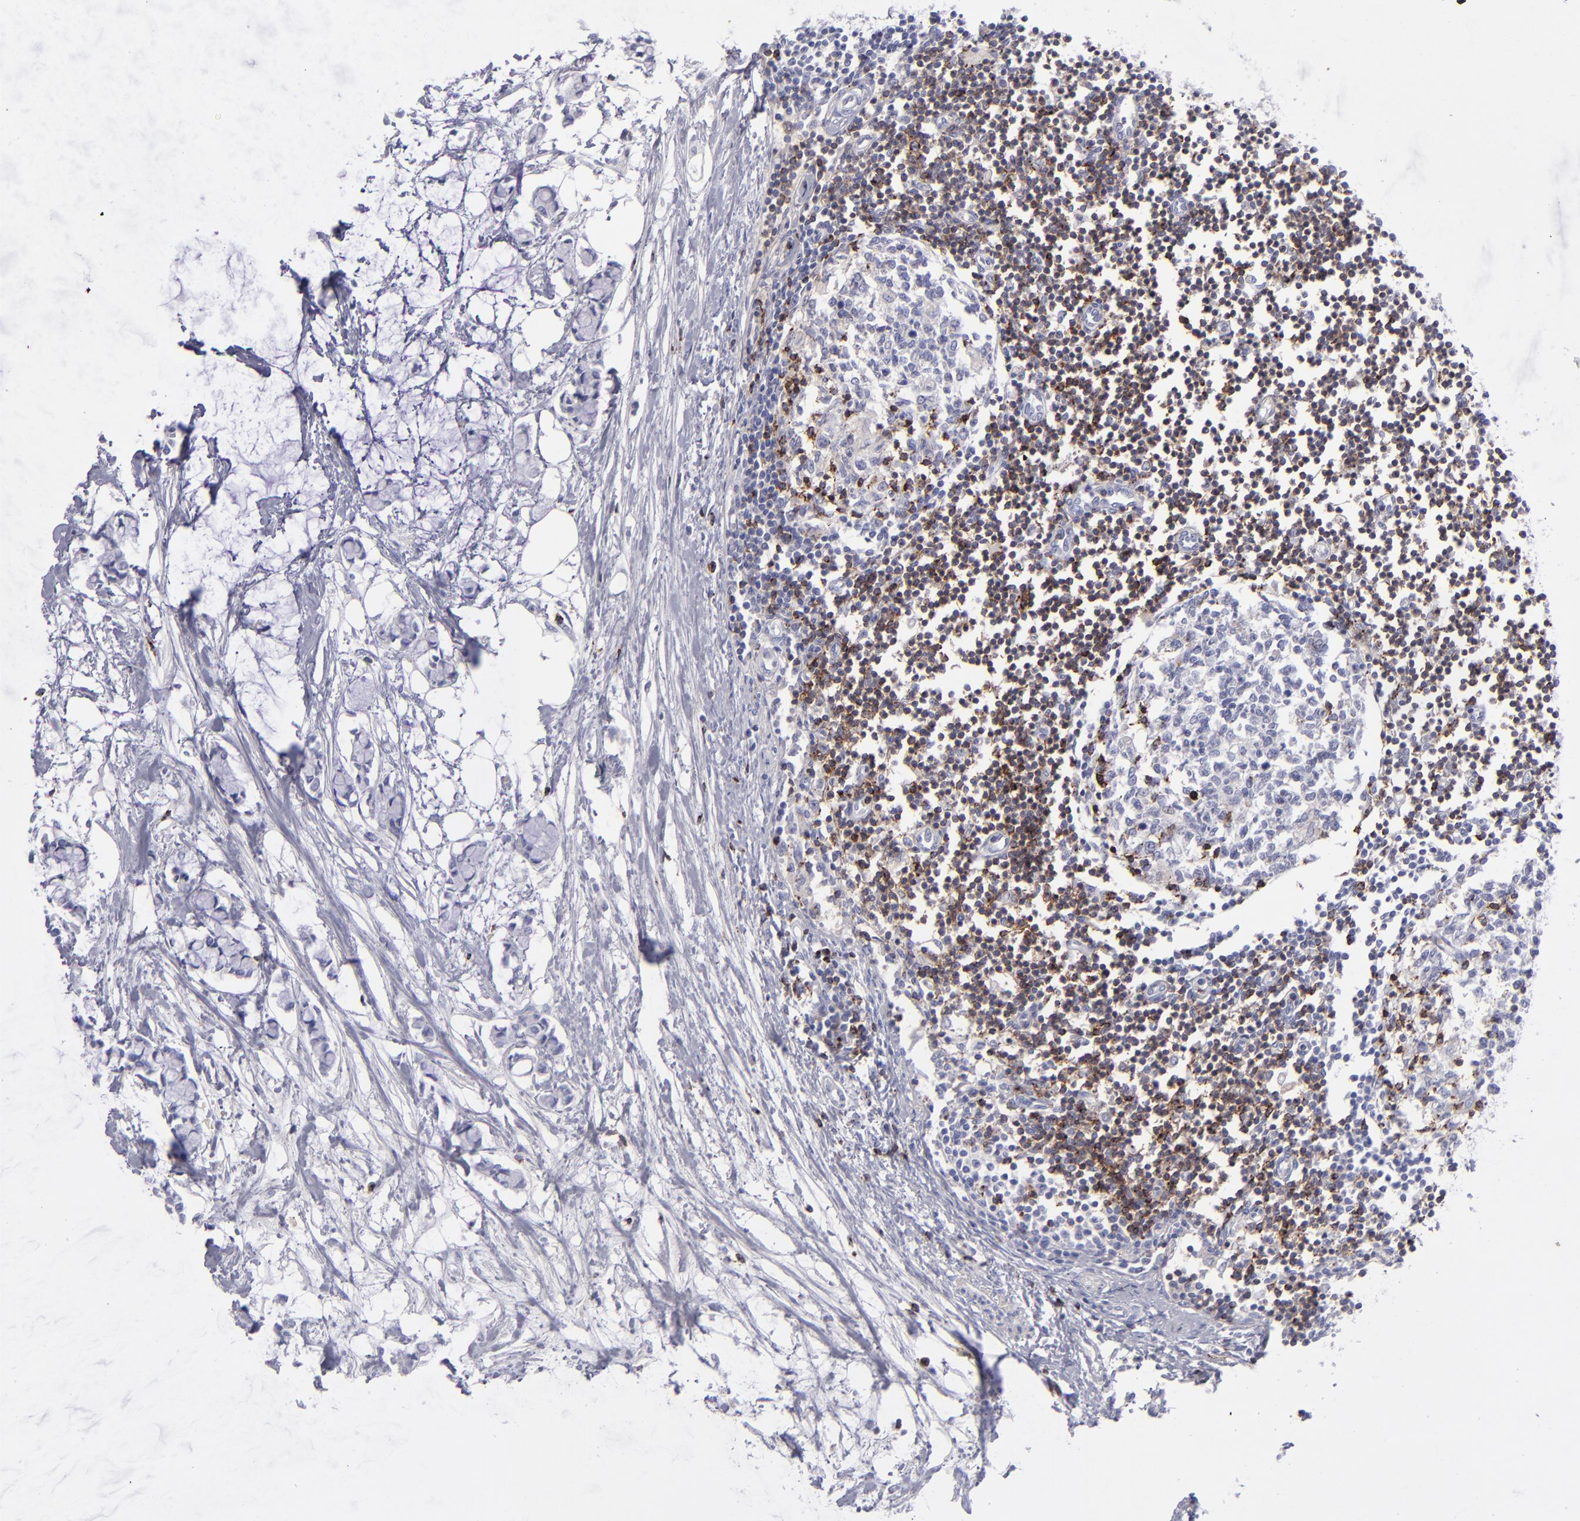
{"staining": {"intensity": "negative", "quantity": "none", "location": "none"}, "tissue": "colorectal cancer", "cell_type": "Tumor cells", "image_type": "cancer", "snomed": [{"axis": "morphology", "description": "Normal tissue, NOS"}, {"axis": "morphology", "description": "Adenocarcinoma, NOS"}, {"axis": "topography", "description": "Colon"}, {"axis": "topography", "description": "Peripheral nerve tissue"}], "caption": "Tumor cells are negative for protein expression in human adenocarcinoma (colorectal). (DAB immunohistochemistry (IHC) with hematoxylin counter stain).", "gene": "CD2", "patient": {"sex": "male", "age": 14}}